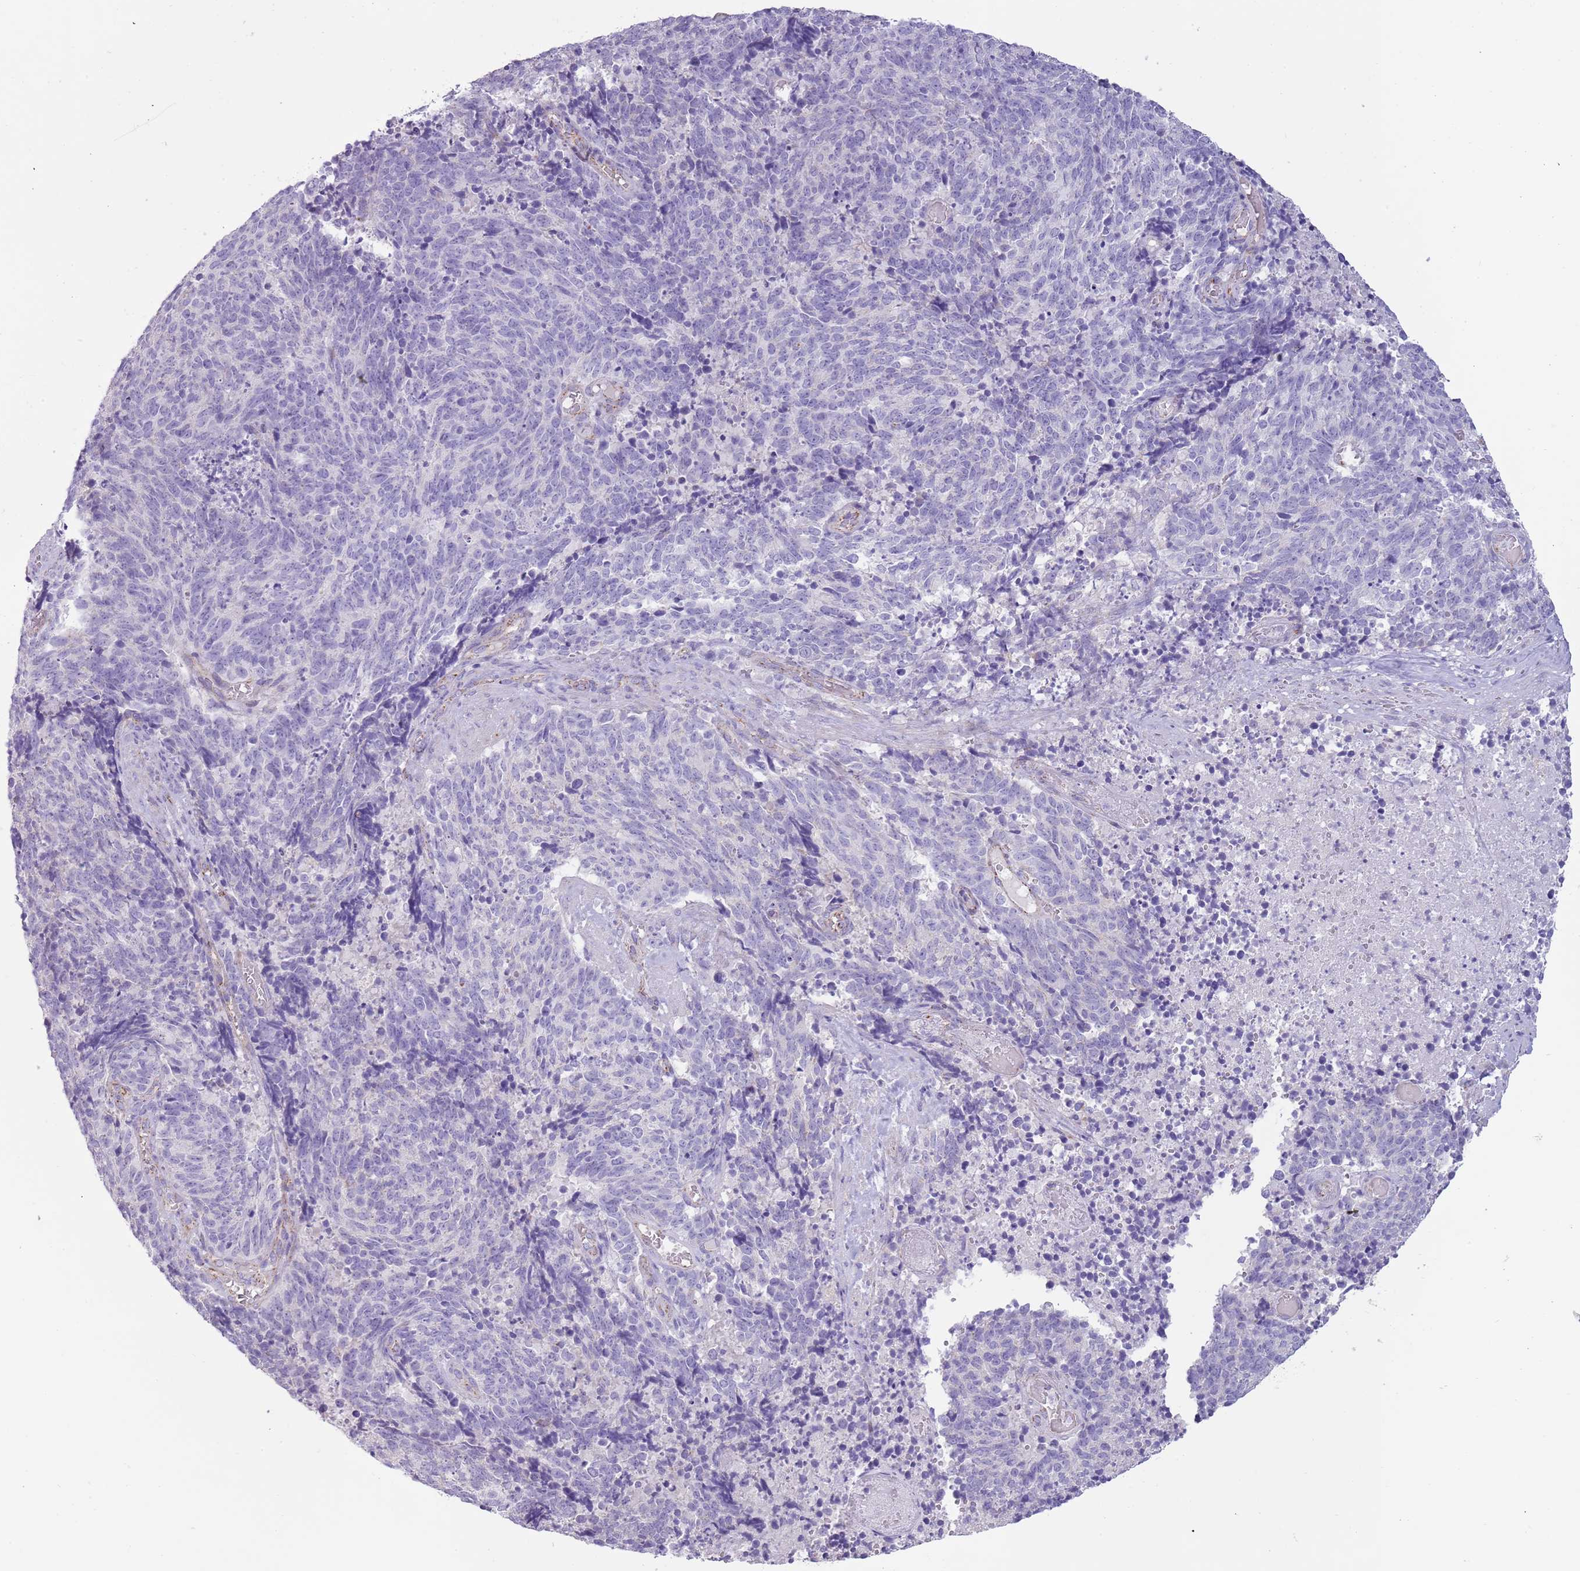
{"staining": {"intensity": "negative", "quantity": "none", "location": "none"}, "tissue": "cervical cancer", "cell_type": "Tumor cells", "image_type": "cancer", "snomed": [{"axis": "morphology", "description": "Squamous cell carcinoma, NOS"}, {"axis": "topography", "description": "Cervix"}], "caption": "Tumor cells show no significant positivity in cervical cancer (squamous cell carcinoma).", "gene": "RNF222", "patient": {"sex": "female", "age": 29}}